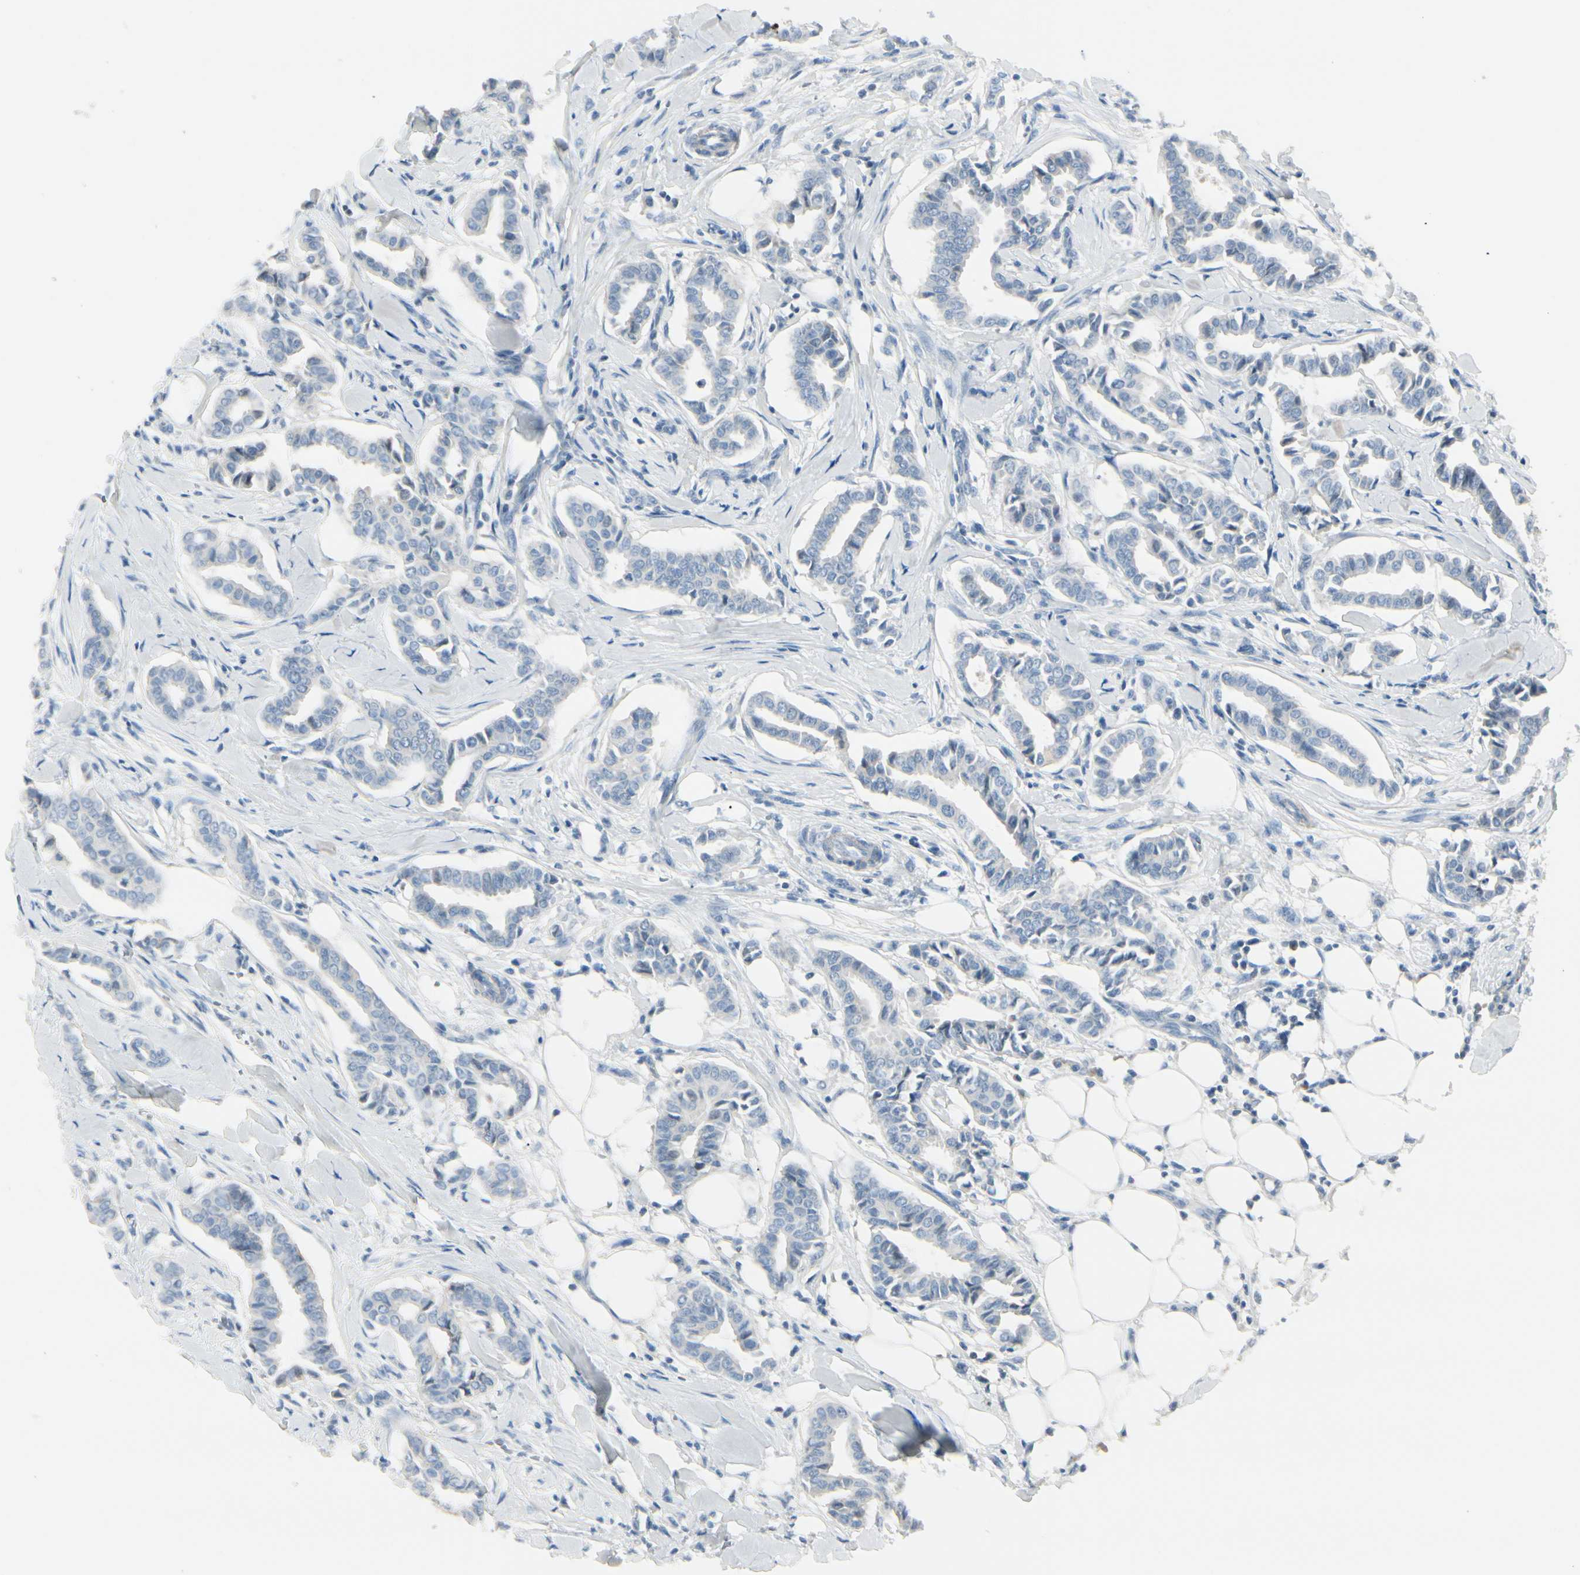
{"staining": {"intensity": "weak", "quantity": "<25%", "location": "cytoplasmic/membranous"}, "tissue": "head and neck cancer", "cell_type": "Tumor cells", "image_type": "cancer", "snomed": [{"axis": "morphology", "description": "Adenocarcinoma, NOS"}, {"axis": "topography", "description": "Salivary gland"}, {"axis": "topography", "description": "Head-Neck"}], "caption": "An IHC micrograph of head and neck adenocarcinoma is shown. There is no staining in tumor cells of head and neck adenocarcinoma.", "gene": "CDHR5", "patient": {"sex": "female", "age": 59}}